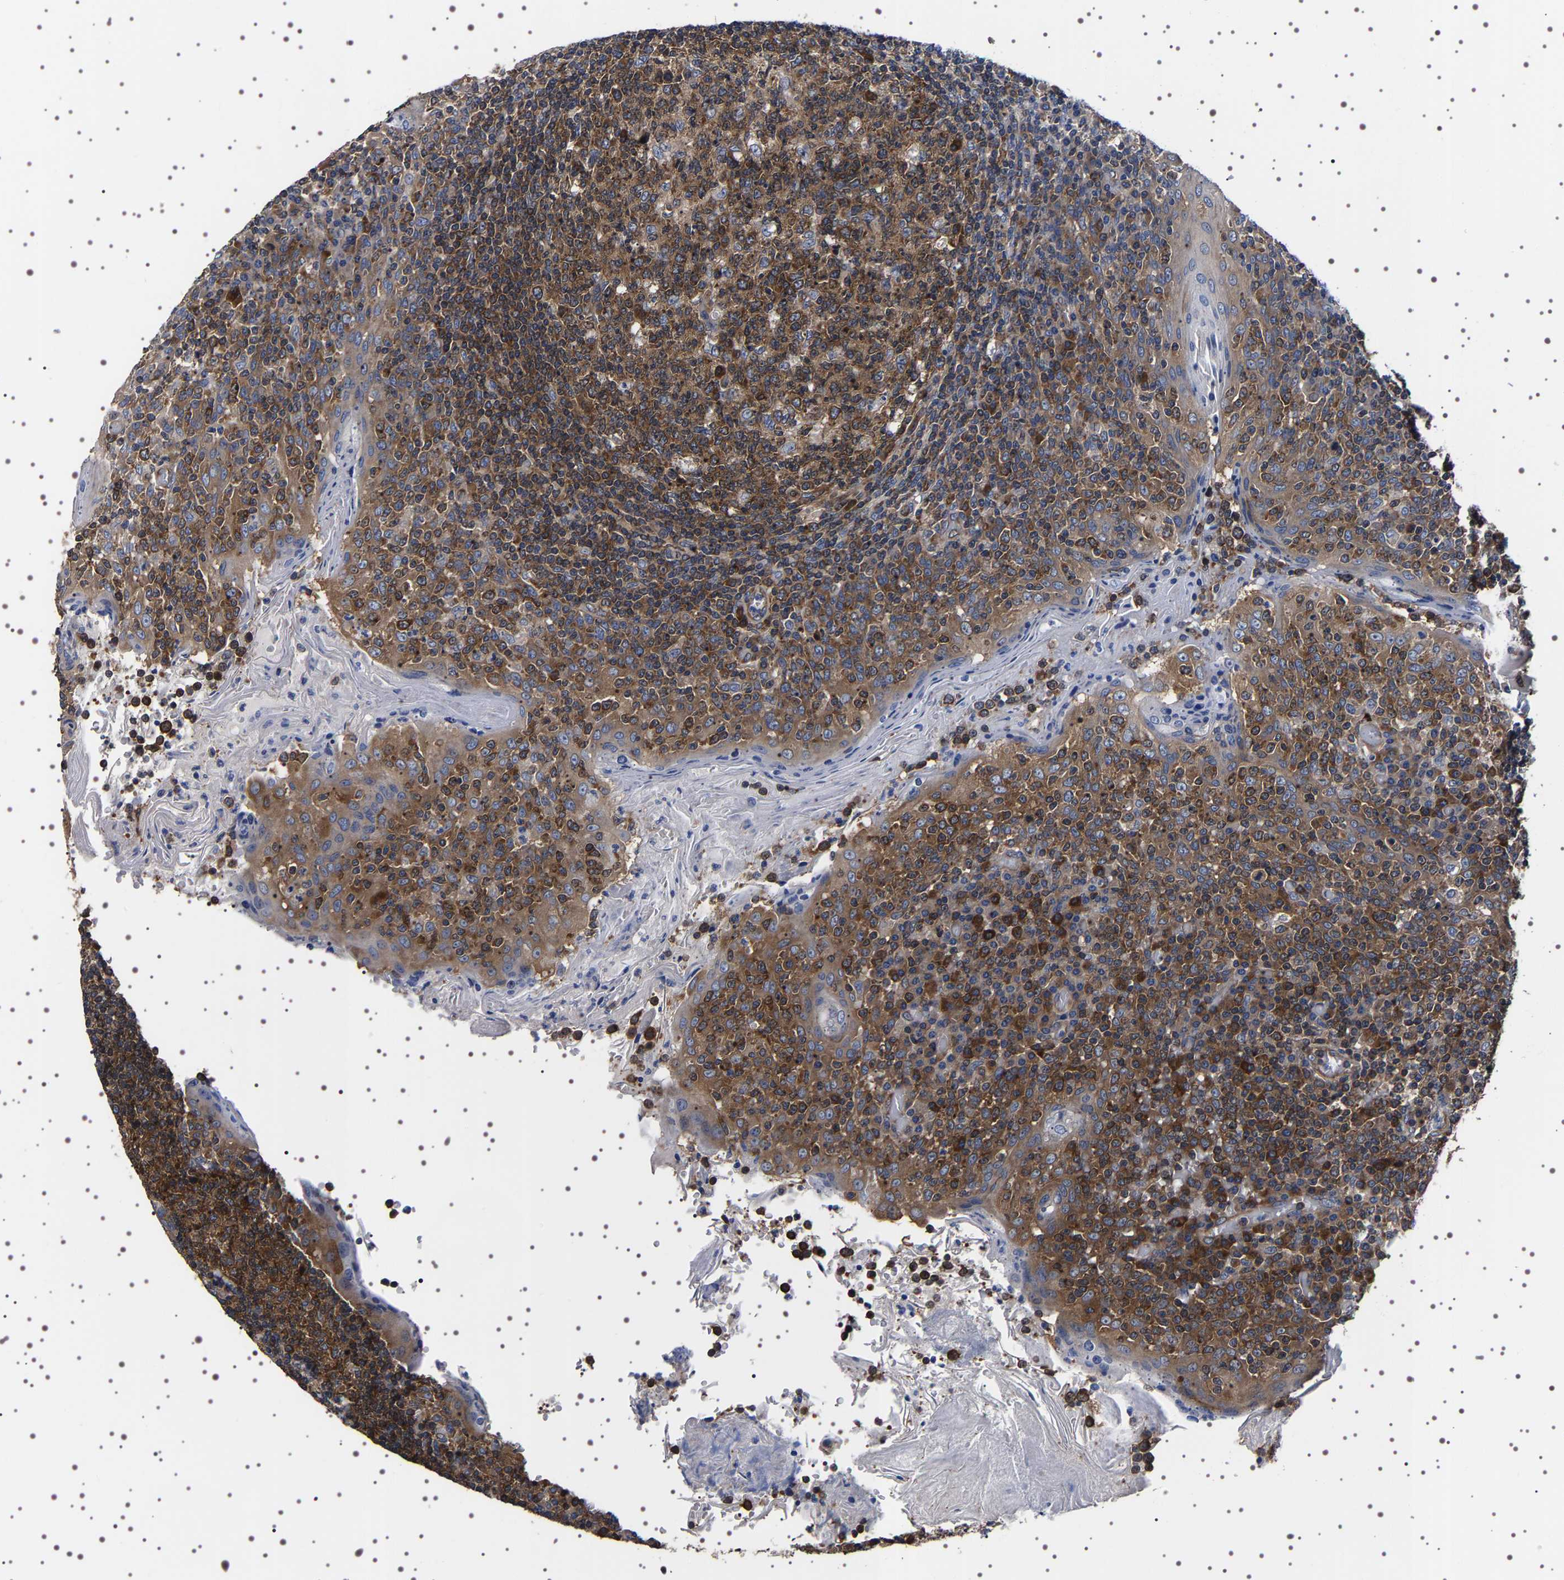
{"staining": {"intensity": "strong", "quantity": "25%-75%", "location": "cytoplasmic/membranous"}, "tissue": "tonsil", "cell_type": "Germinal center cells", "image_type": "normal", "snomed": [{"axis": "morphology", "description": "Normal tissue, NOS"}, {"axis": "topography", "description": "Tonsil"}], "caption": "Immunohistochemical staining of normal tonsil shows strong cytoplasmic/membranous protein positivity in approximately 25%-75% of germinal center cells.", "gene": "DARS1", "patient": {"sex": "female", "age": 19}}